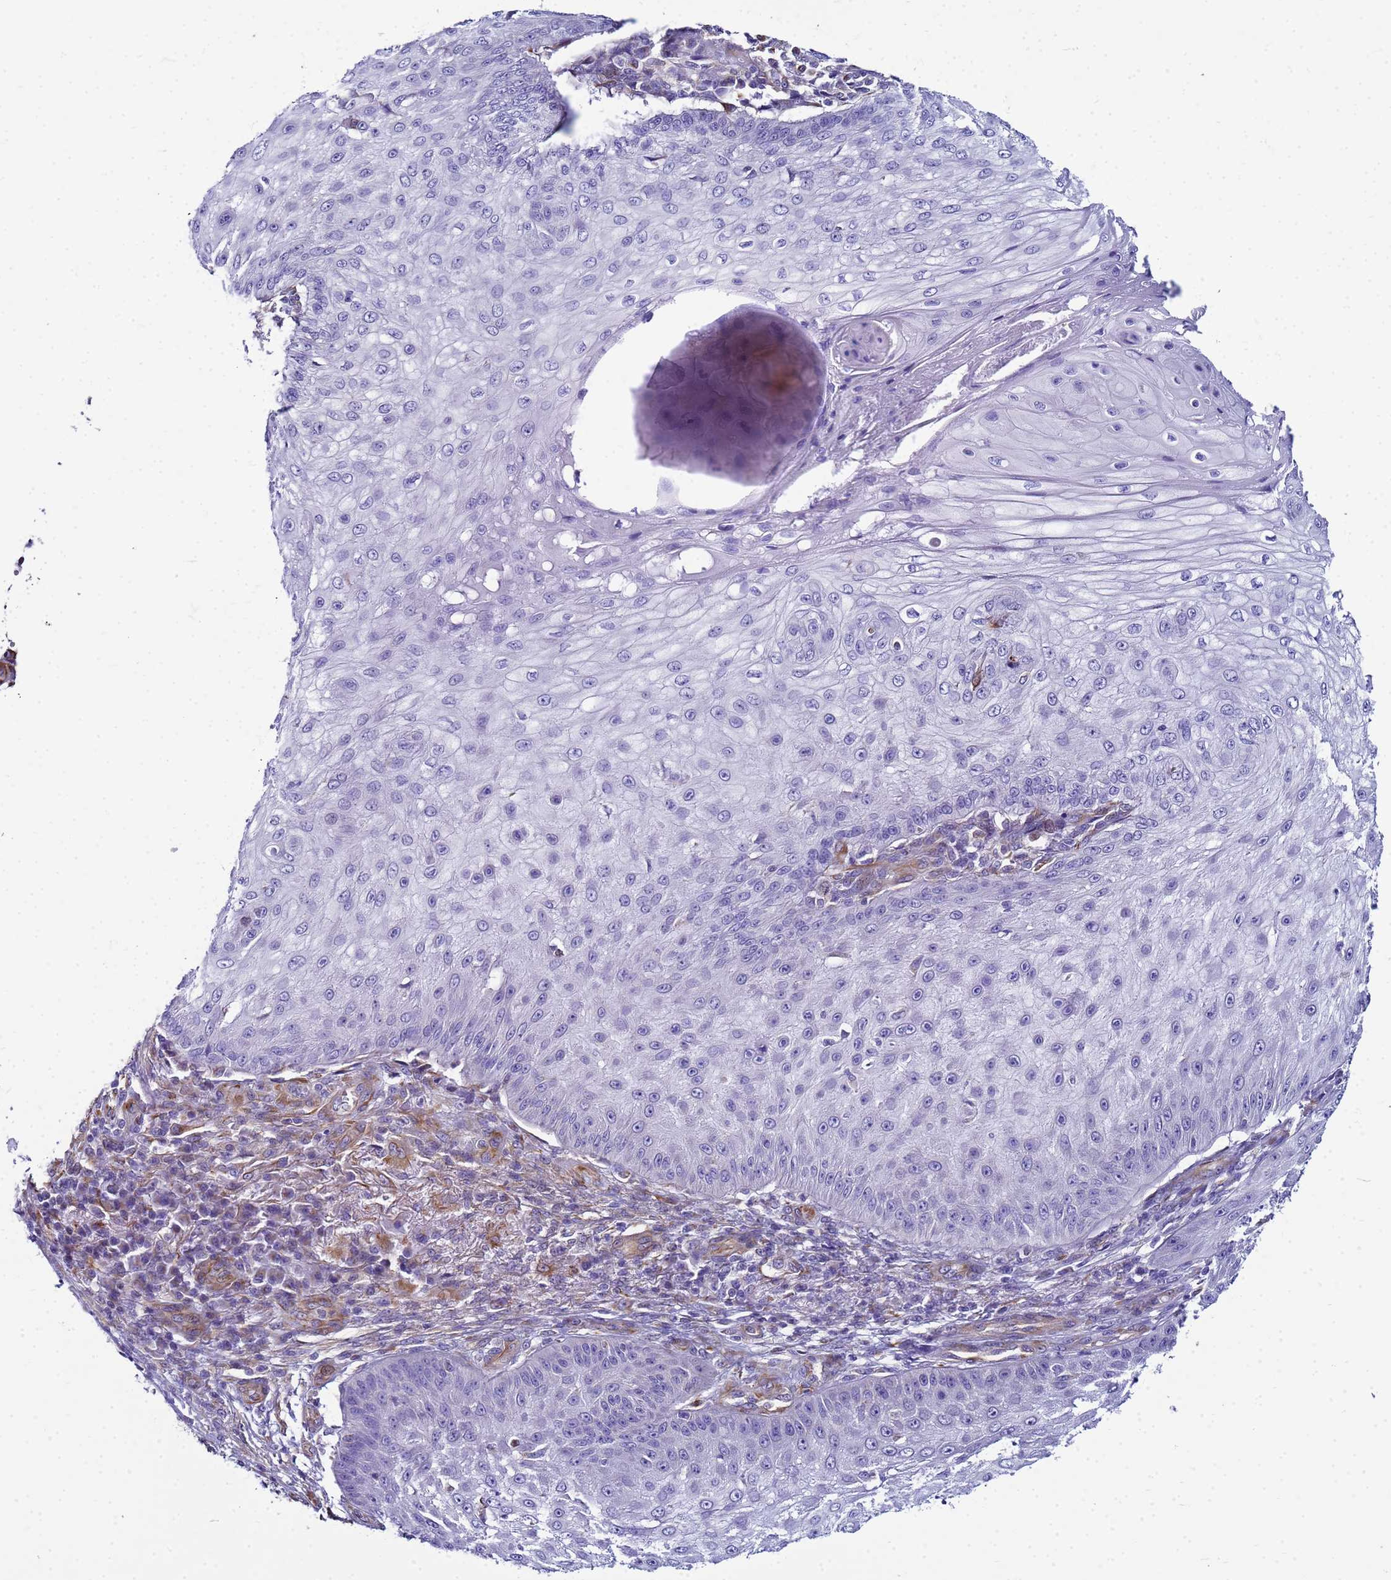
{"staining": {"intensity": "negative", "quantity": "none", "location": "none"}, "tissue": "skin cancer", "cell_type": "Tumor cells", "image_type": "cancer", "snomed": [{"axis": "morphology", "description": "Squamous cell carcinoma, NOS"}, {"axis": "topography", "description": "Skin"}], "caption": "This micrograph is of skin cancer stained with immunohistochemistry to label a protein in brown with the nuclei are counter-stained blue. There is no staining in tumor cells.", "gene": "UBXN2B", "patient": {"sex": "male", "age": 70}}